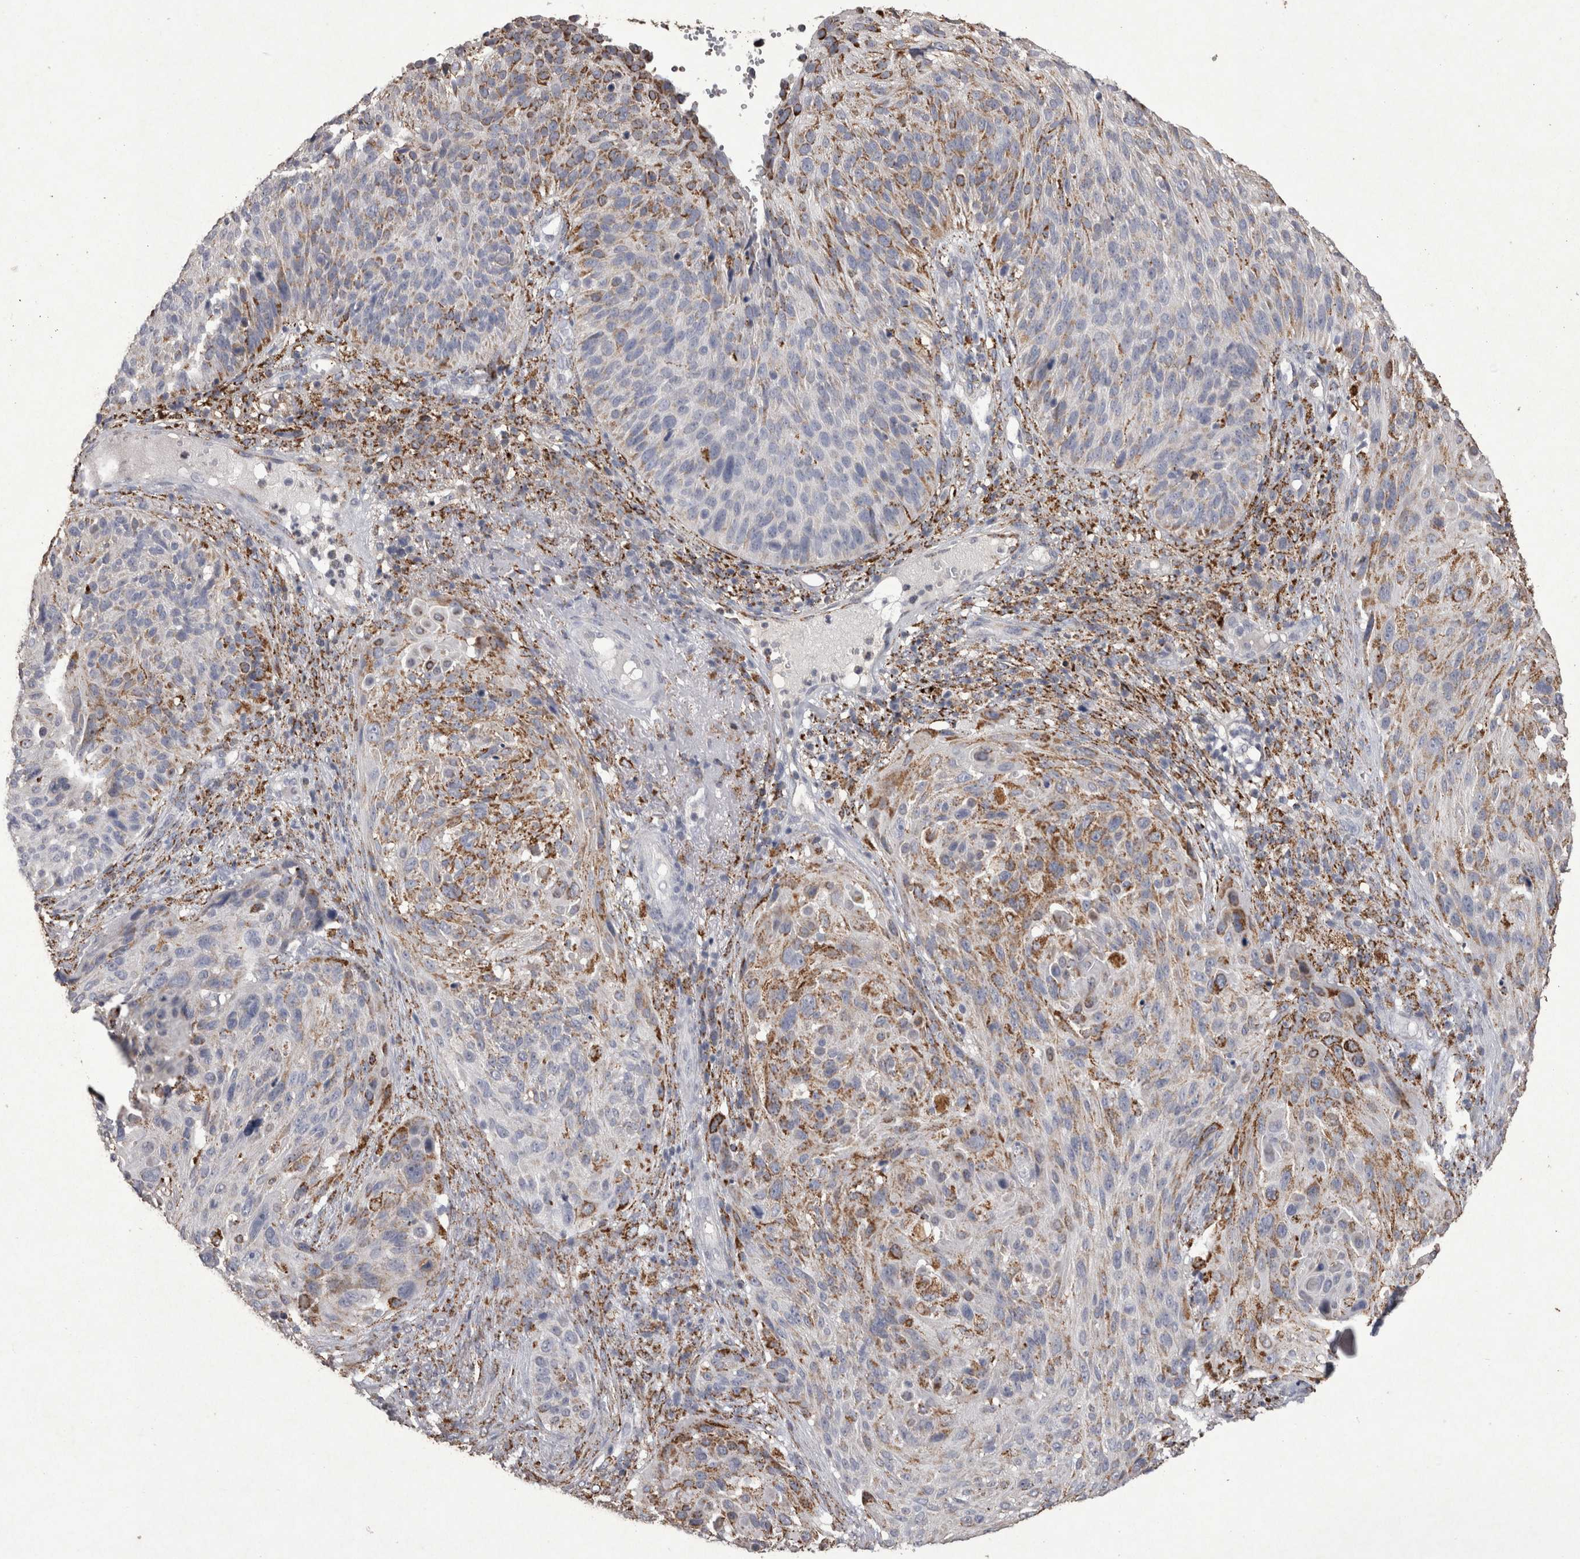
{"staining": {"intensity": "moderate", "quantity": "<25%", "location": "cytoplasmic/membranous"}, "tissue": "cervical cancer", "cell_type": "Tumor cells", "image_type": "cancer", "snomed": [{"axis": "morphology", "description": "Squamous cell carcinoma, NOS"}, {"axis": "topography", "description": "Cervix"}], "caption": "Cervical cancer stained with immunohistochemistry (IHC) exhibits moderate cytoplasmic/membranous staining in approximately <25% of tumor cells. Nuclei are stained in blue.", "gene": "DKK3", "patient": {"sex": "female", "age": 74}}